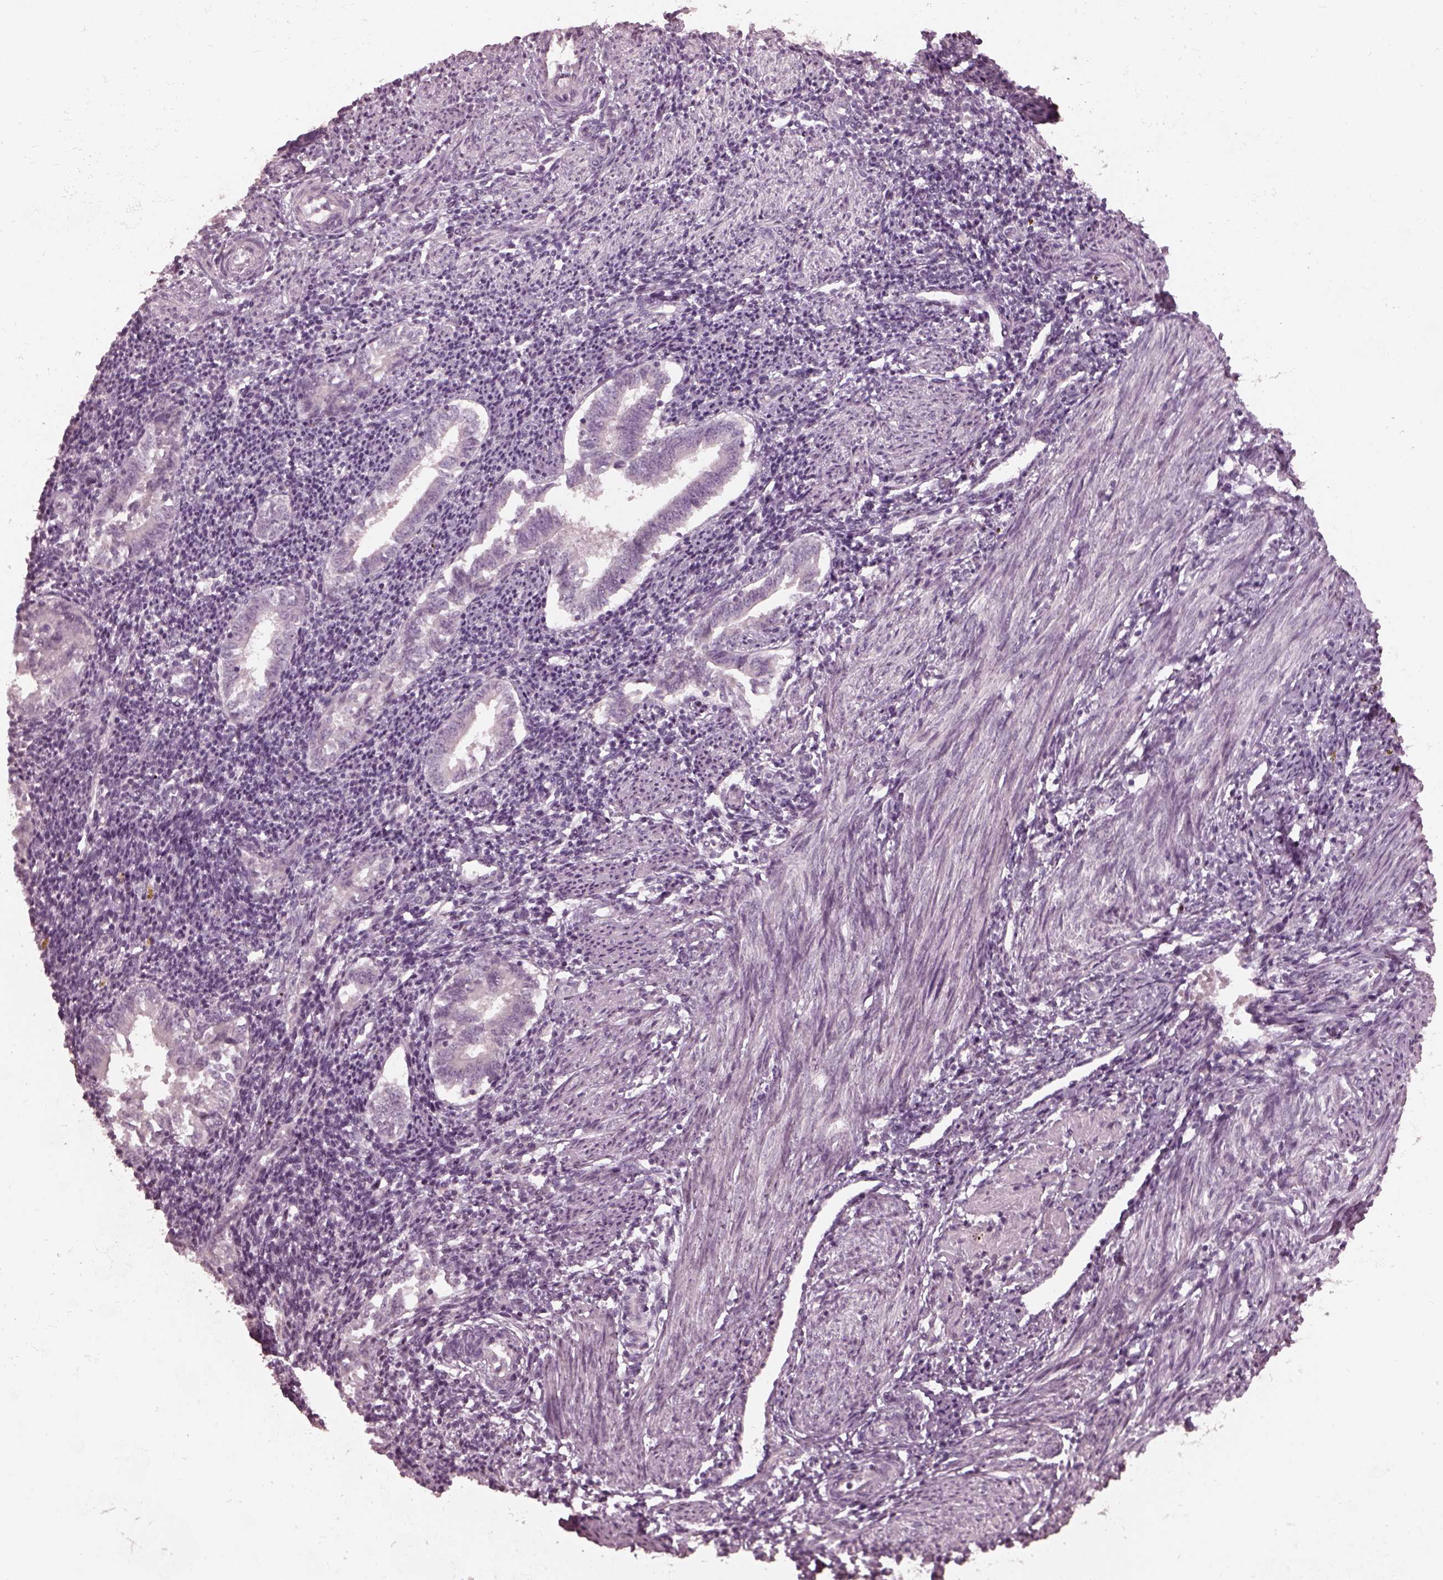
{"staining": {"intensity": "negative", "quantity": "none", "location": "none"}, "tissue": "endometrium", "cell_type": "Cells in endometrial stroma", "image_type": "normal", "snomed": [{"axis": "morphology", "description": "Normal tissue, NOS"}, {"axis": "topography", "description": "Endometrium"}], "caption": "This is an IHC photomicrograph of unremarkable human endometrium. There is no staining in cells in endometrial stroma.", "gene": "RCVRN", "patient": {"sex": "female", "age": 25}}